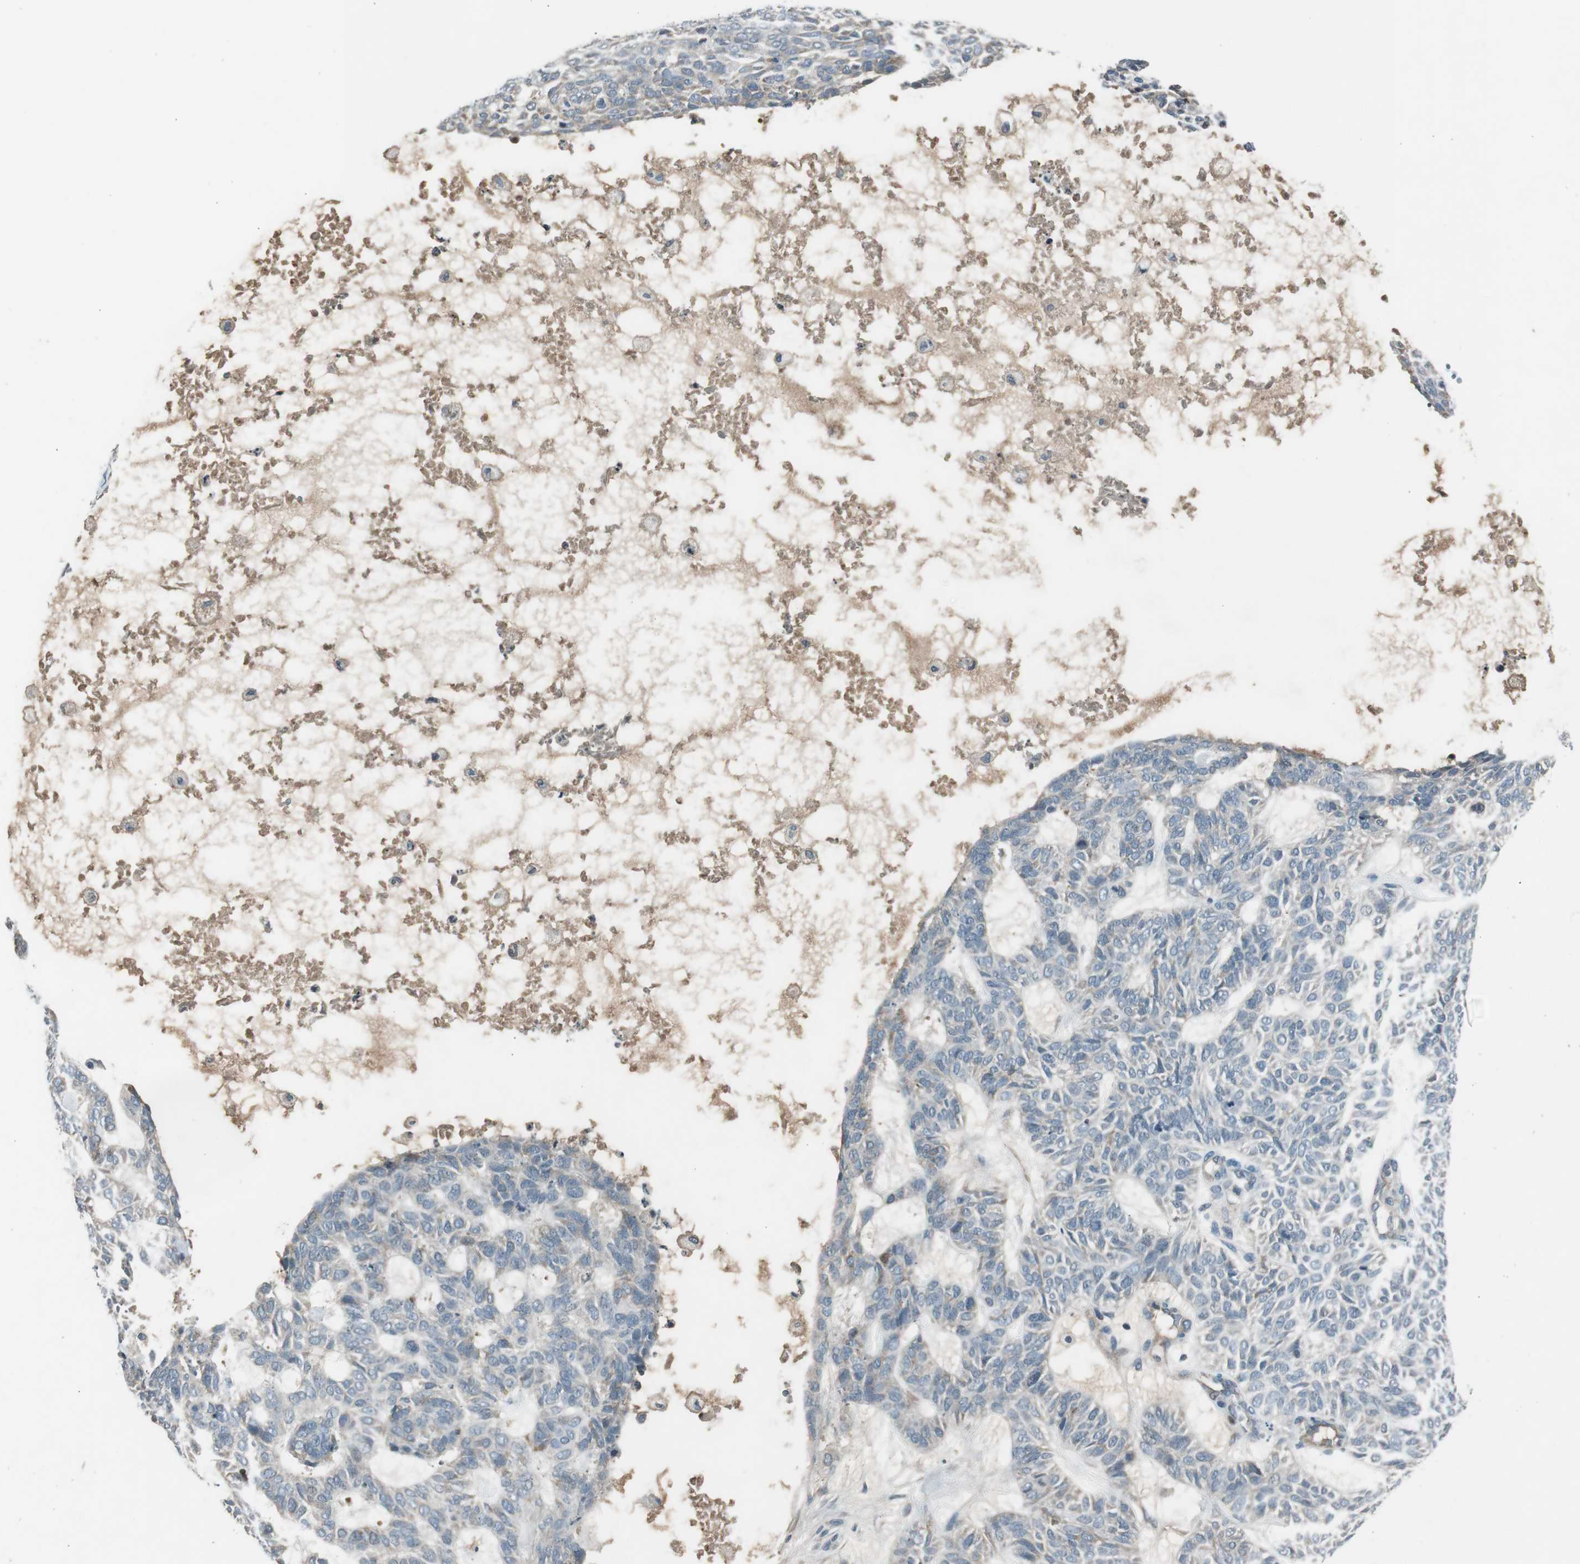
{"staining": {"intensity": "negative", "quantity": "none", "location": "none"}, "tissue": "skin cancer", "cell_type": "Tumor cells", "image_type": "cancer", "snomed": [{"axis": "morphology", "description": "Basal cell carcinoma"}, {"axis": "topography", "description": "Skin"}], "caption": "A high-resolution photomicrograph shows immunohistochemistry (IHC) staining of skin basal cell carcinoma, which shows no significant positivity in tumor cells. Nuclei are stained in blue.", "gene": "PDPN", "patient": {"sex": "male", "age": 87}}